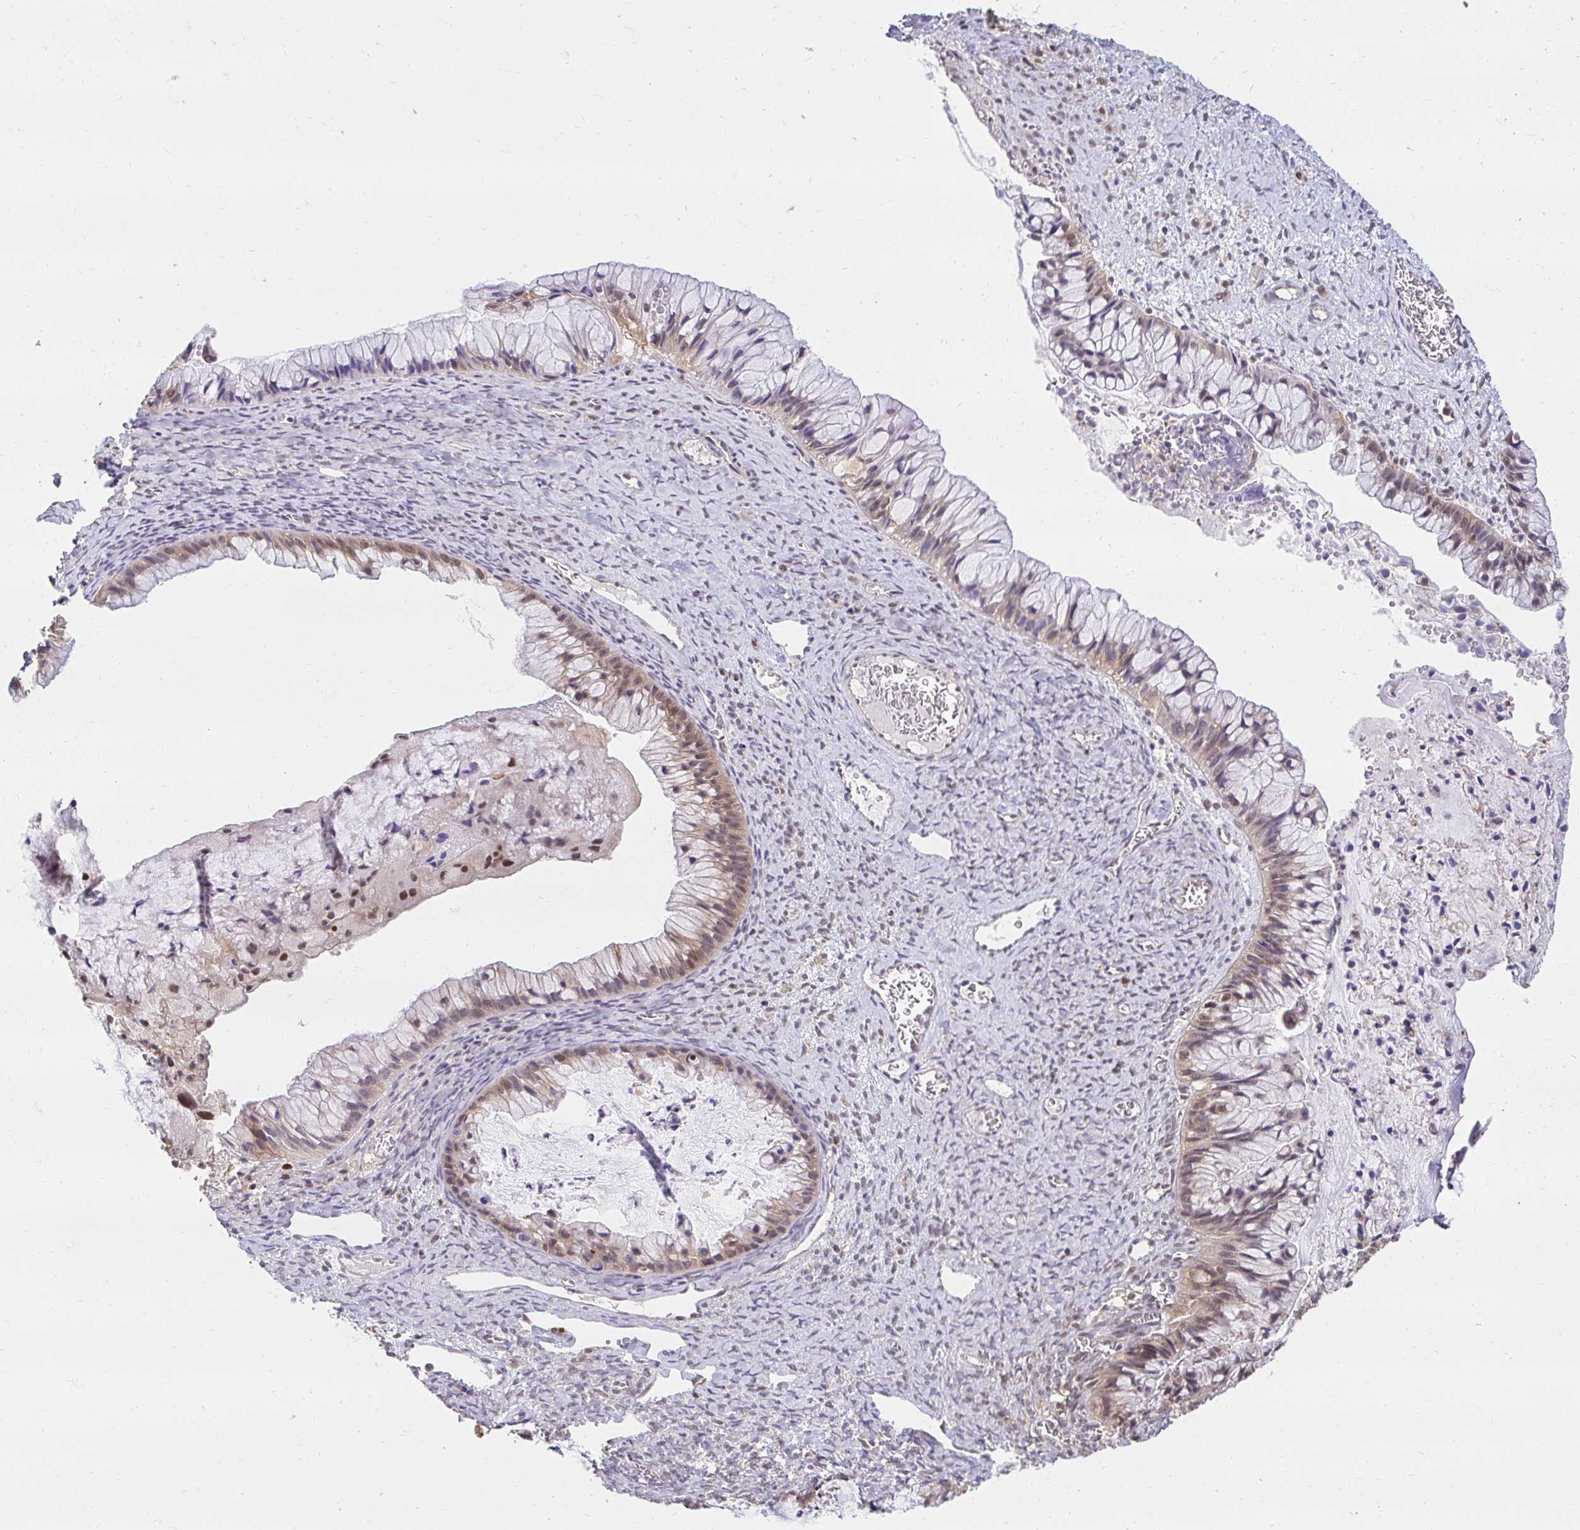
{"staining": {"intensity": "moderate", "quantity": ">75%", "location": "cytoplasmic/membranous,nuclear"}, "tissue": "ovarian cancer", "cell_type": "Tumor cells", "image_type": "cancer", "snomed": [{"axis": "morphology", "description": "Cystadenocarcinoma, mucinous, NOS"}, {"axis": "topography", "description": "Ovary"}], "caption": "Ovarian mucinous cystadenocarcinoma stained with a protein marker reveals moderate staining in tumor cells.", "gene": "PSMA4", "patient": {"sex": "female", "age": 72}}